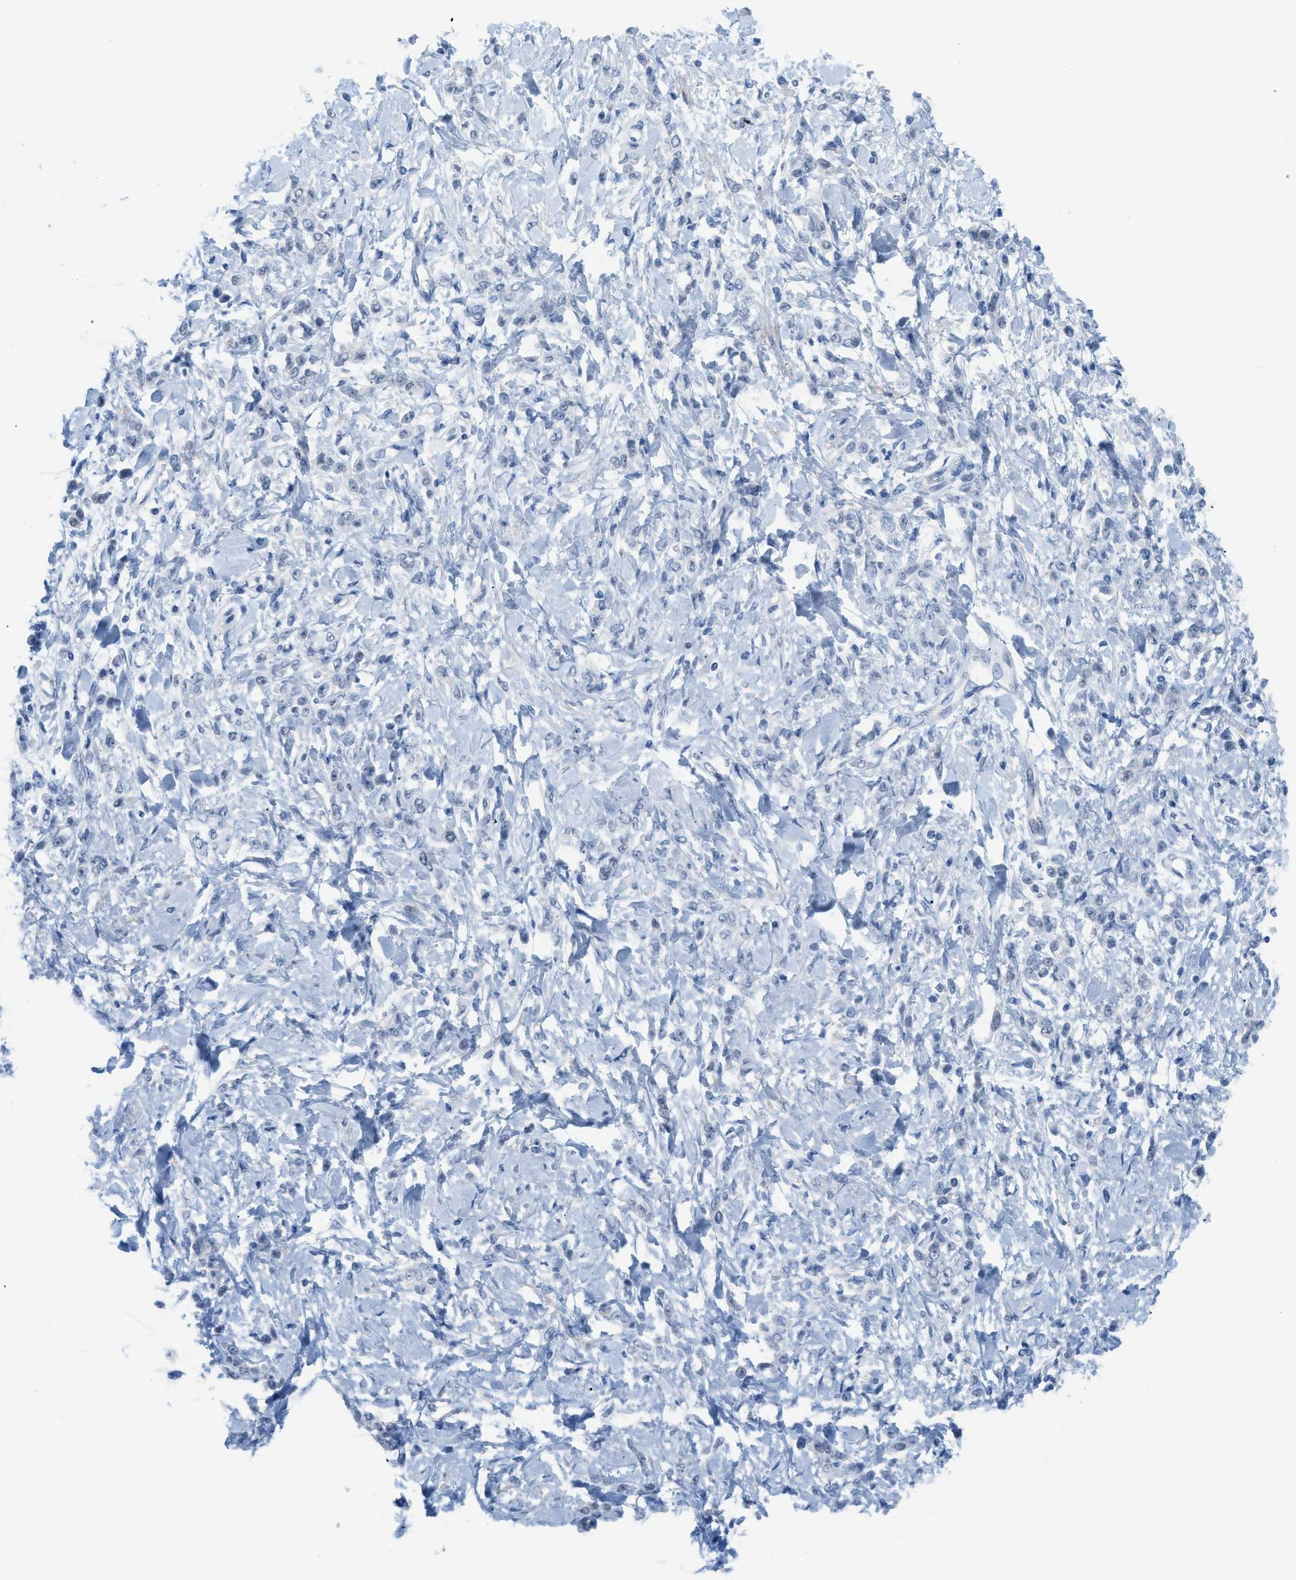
{"staining": {"intensity": "negative", "quantity": "none", "location": "none"}, "tissue": "stomach cancer", "cell_type": "Tumor cells", "image_type": "cancer", "snomed": [{"axis": "morphology", "description": "Normal tissue, NOS"}, {"axis": "morphology", "description": "Adenocarcinoma, NOS"}, {"axis": "topography", "description": "Stomach"}], "caption": "IHC histopathology image of stomach adenocarcinoma stained for a protein (brown), which demonstrates no expression in tumor cells.", "gene": "HLTF", "patient": {"sex": "male", "age": 82}}